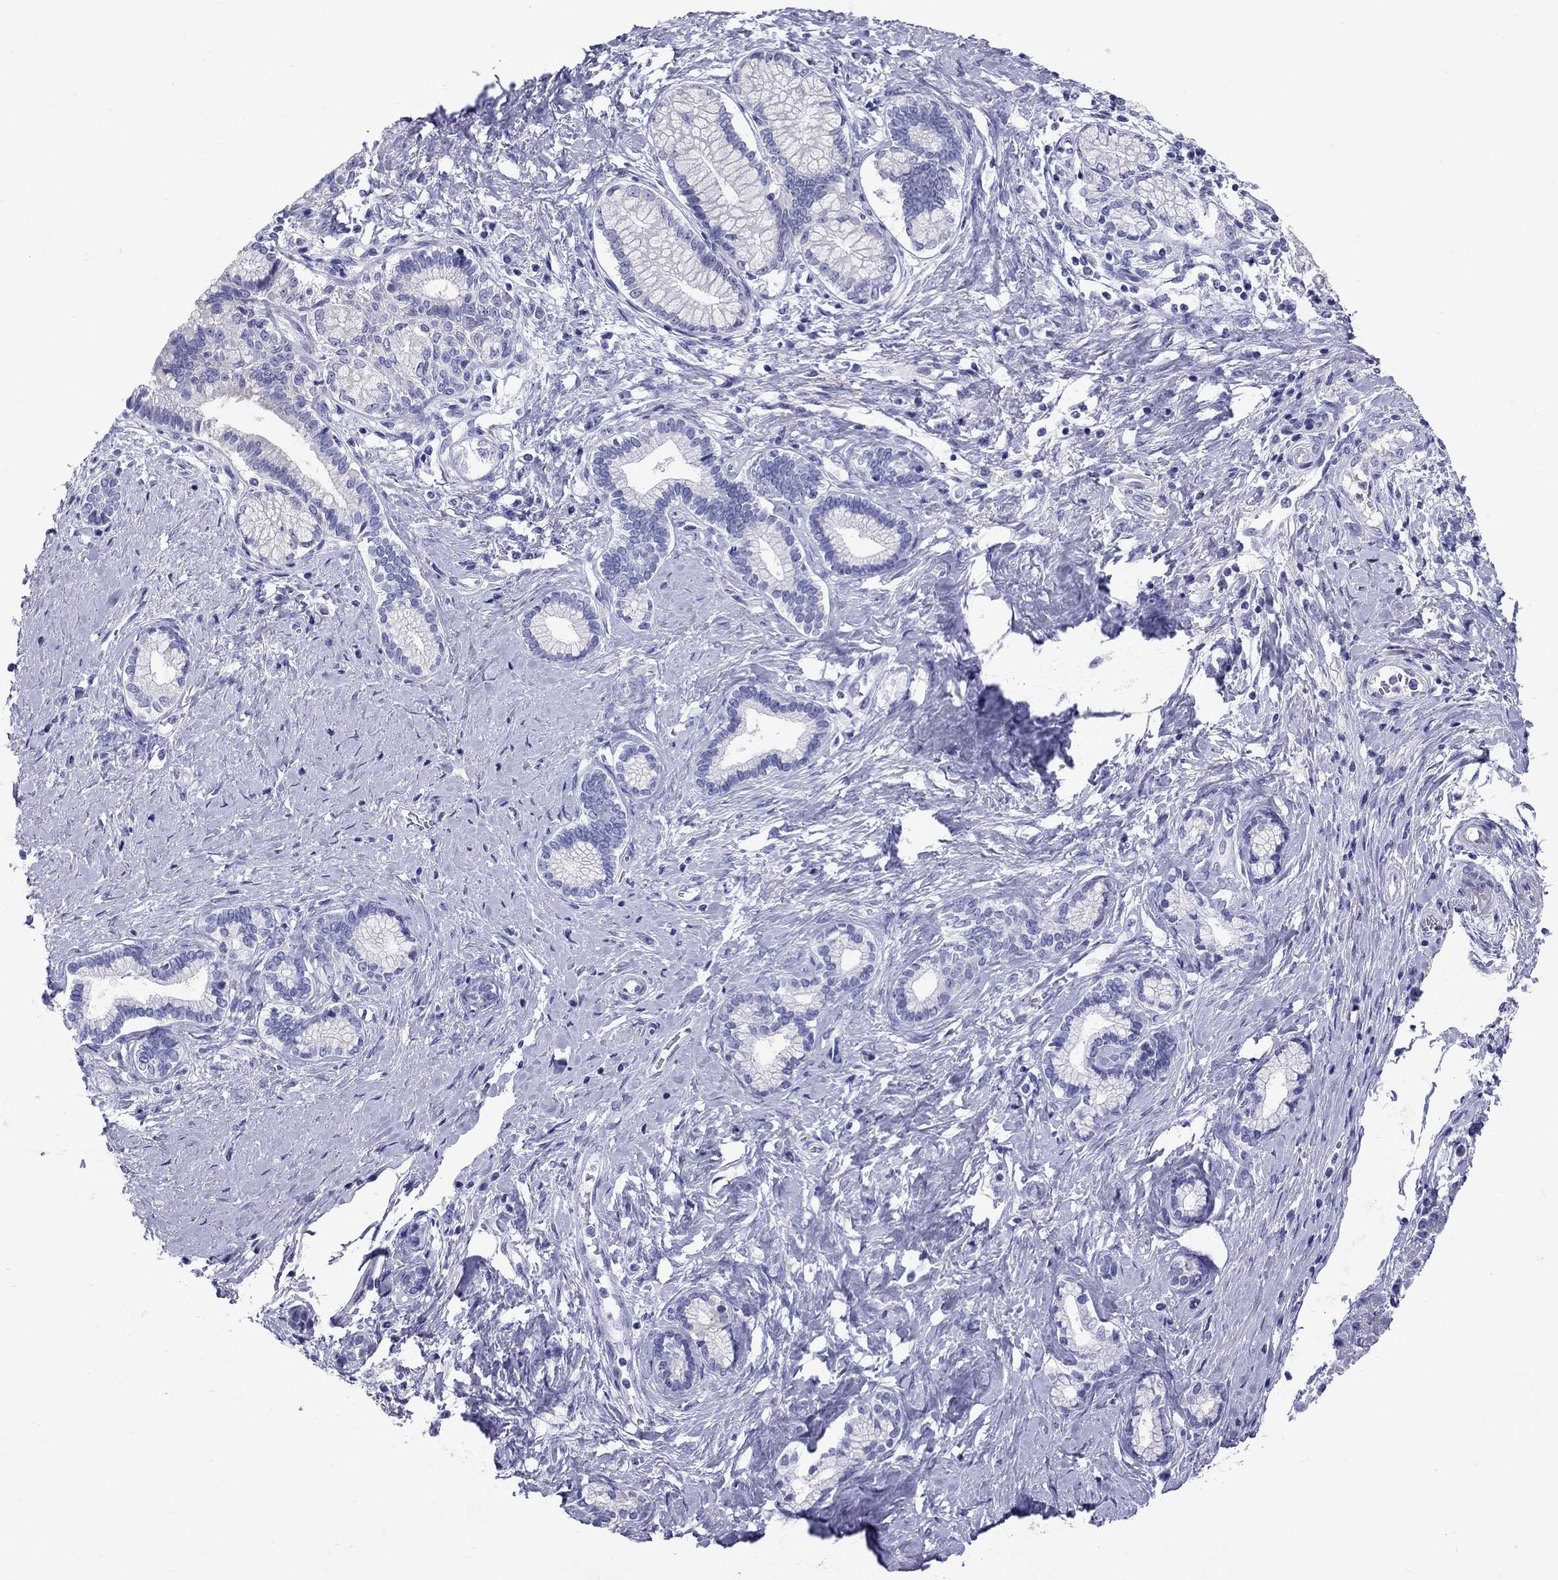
{"staining": {"intensity": "negative", "quantity": "none", "location": "none"}, "tissue": "pancreatic cancer", "cell_type": "Tumor cells", "image_type": "cancer", "snomed": [{"axis": "morphology", "description": "Adenocarcinoma, NOS"}, {"axis": "topography", "description": "Pancreas"}], "caption": "Immunohistochemistry image of adenocarcinoma (pancreatic) stained for a protein (brown), which reveals no expression in tumor cells.", "gene": "CMYA5", "patient": {"sex": "female", "age": 73}}